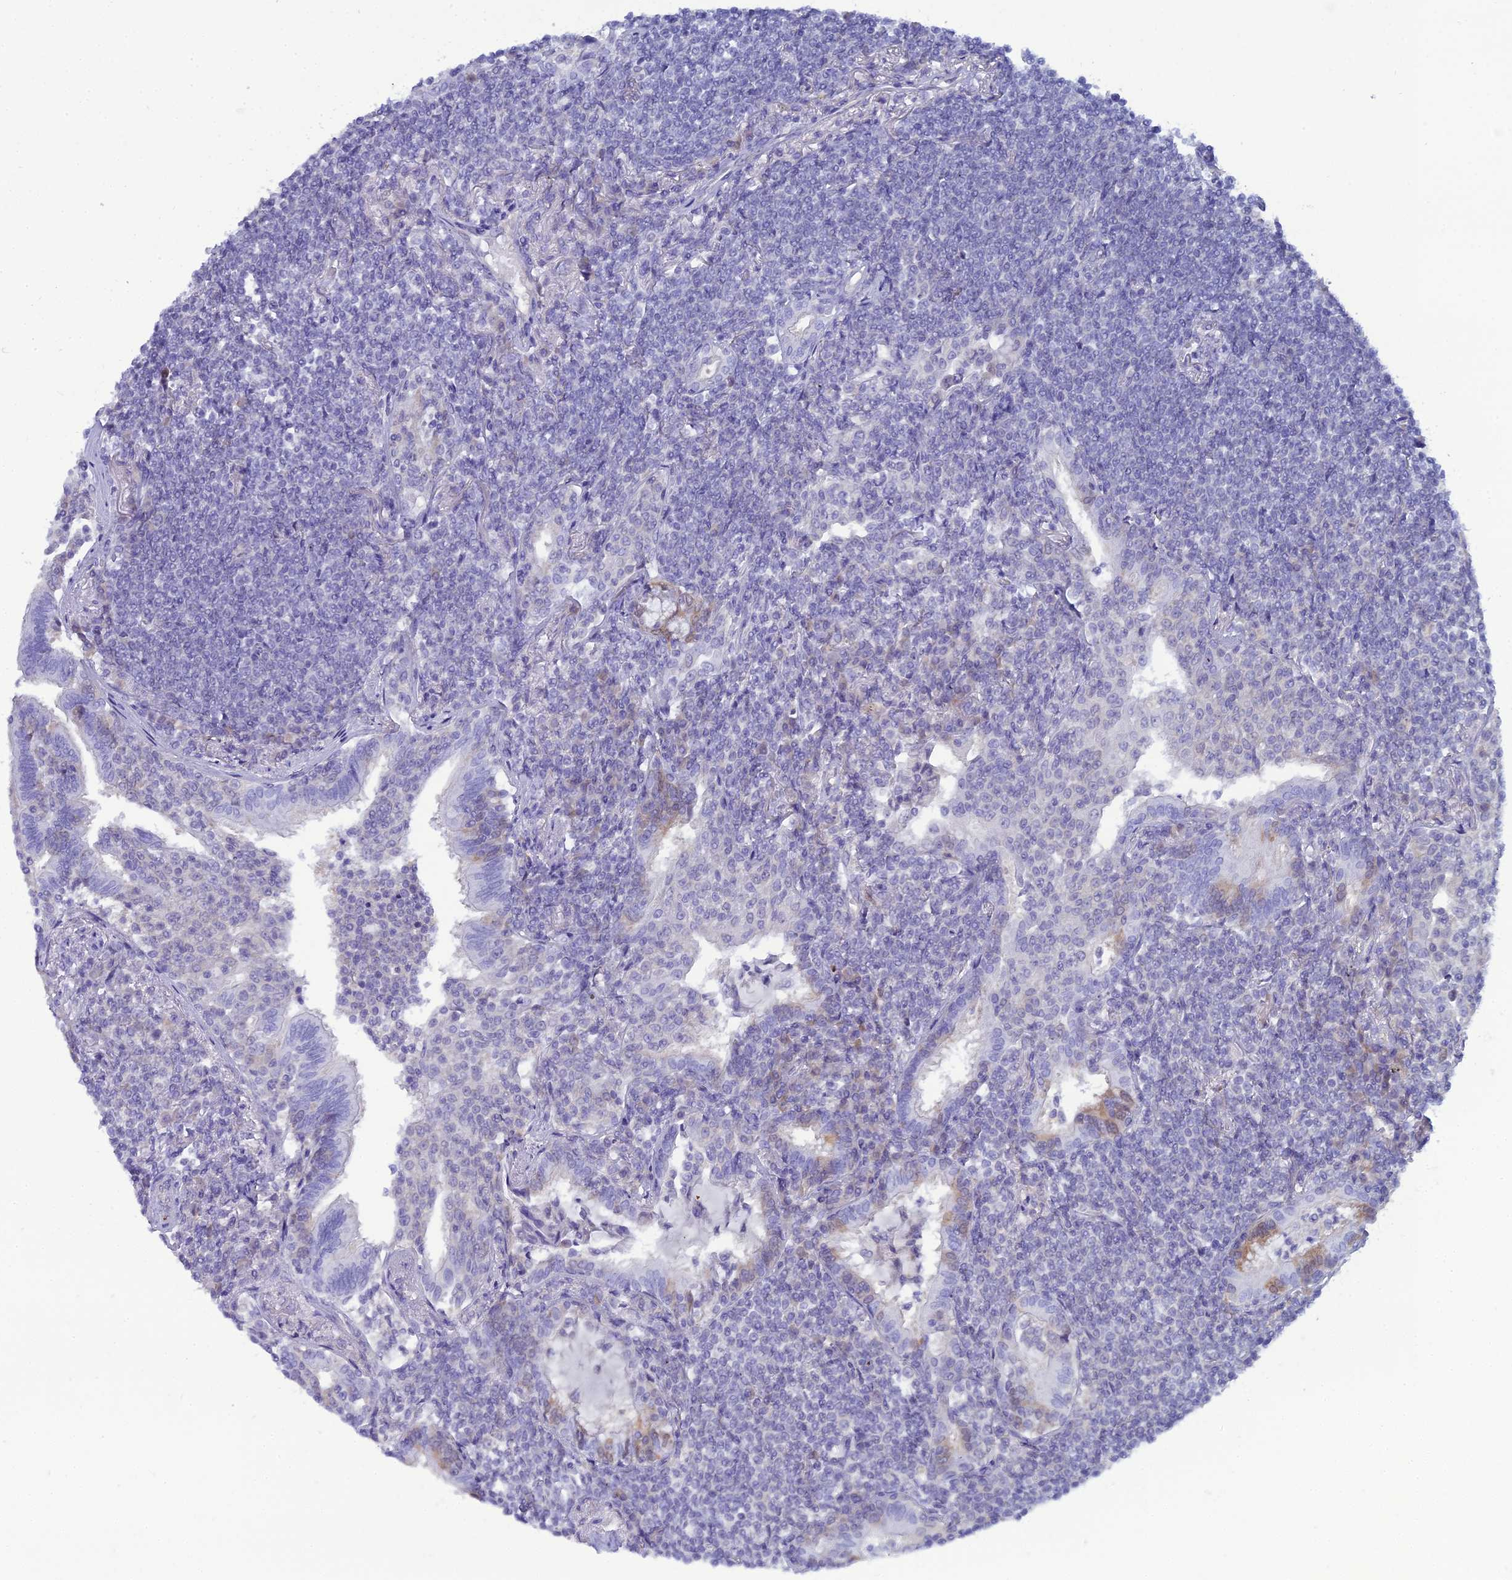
{"staining": {"intensity": "negative", "quantity": "none", "location": "none"}, "tissue": "lymphoma", "cell_type": "Tumor cells", "image_type": "cancer", "snomed": [{"axis": "morphology", "description": "Malignant lymphoma, non-Hodgkin's type, Low grade"}, {"axis": "topography", "description": "Lung"}], "caption": "Immunohistochemistry histopathology image of neoplastic tissue: human malignant lymphoma, non-Hodgkin's type (low-grade) stained with DAB exhibits no significant protein staining in tumor cells.", "gene": "GNPNAT1", "patient": {"sex": "female", "age": 71}}